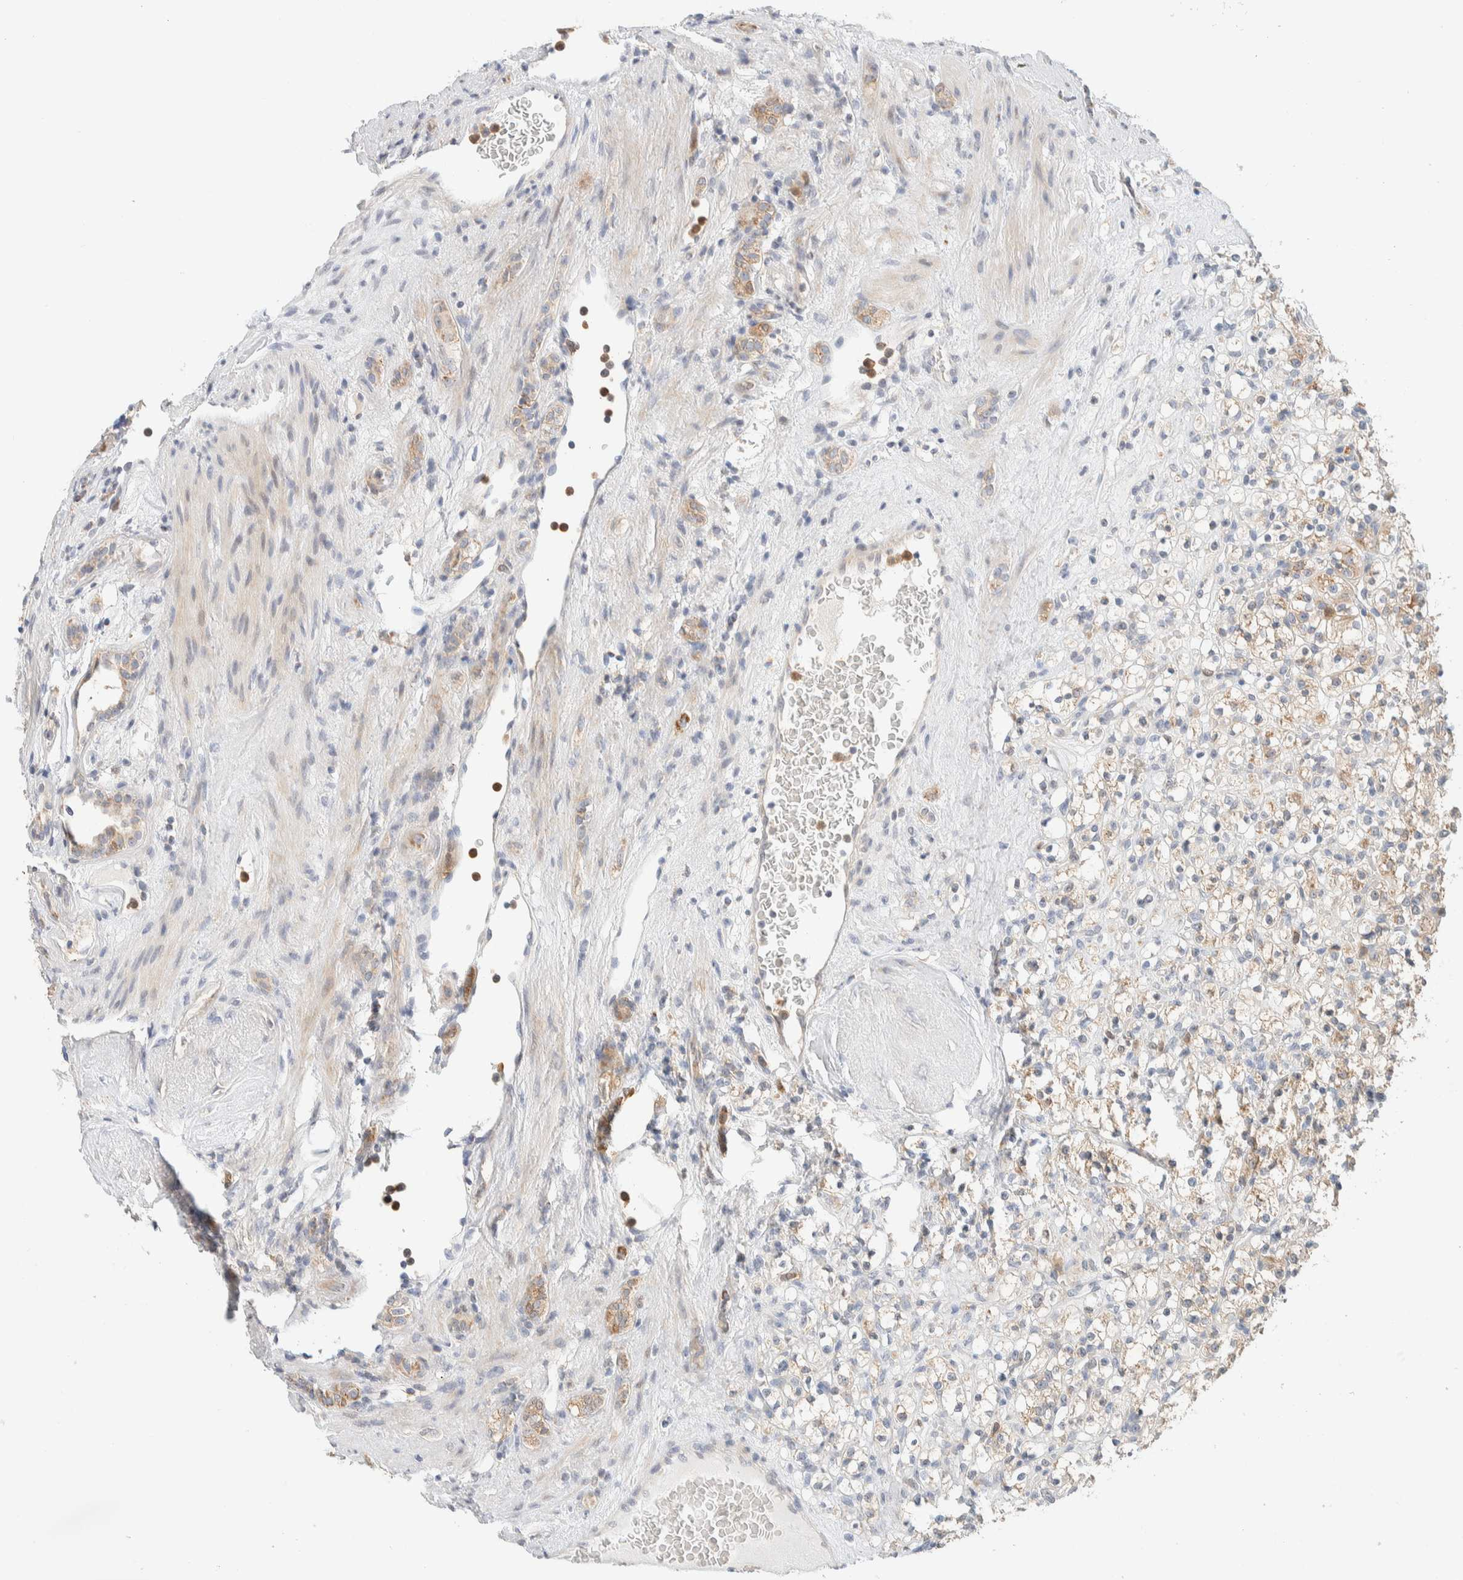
{"staining": {"intensity": "weak", "quantity": "25%-75%", "location": "cytoplasmic/membranous"}, "tissue": "renal cancer", "cell_type": "Tumor cells", "image_type": "cancer", "snomed": [{"axis": "morphology", "description": "Normal tissue, NOS"}, {"axis": "morphology", "description": "Adenocarcinoma, NOS"}, {"axis": "topography", "description": "Kidney"}], "caption": "Immunohistochemistry (IHC) of renal cancer demonstrates low levels of weak cytoplasmic/membranous expression in about 25%-75% of tumor cells. The staining was performed using DAB (3,3'-diaminobenzidine), with brown indicating positive protein expression. Nuclei are stained blue with hematoxylin.", "gene": "HDHD3", "patient": {"sex": "female", "age": 72}}